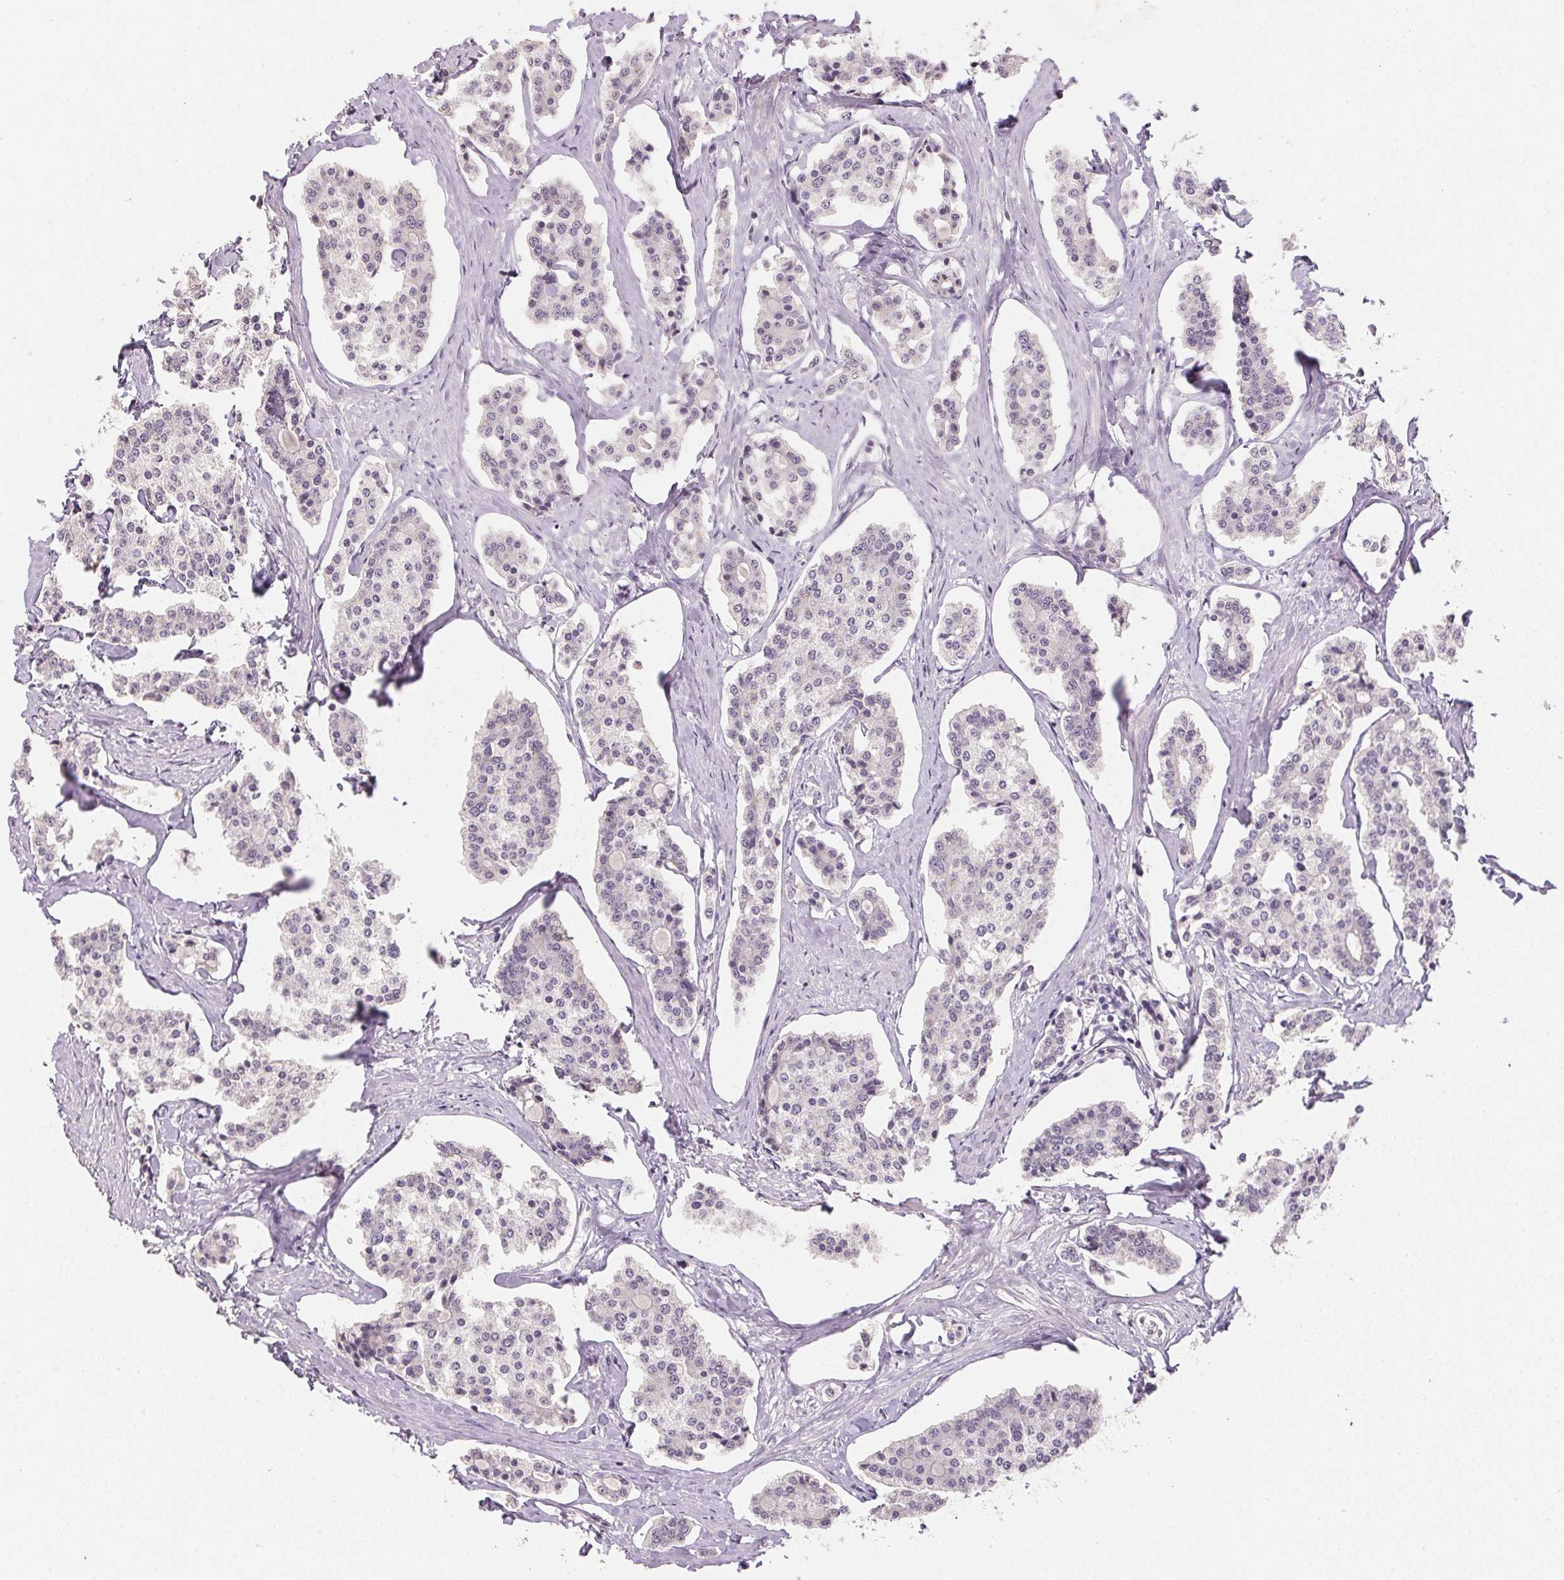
{"staining": {"intensity": "negative", "quantity": "none", "location": "none"}, "tissue": "carcinoid", "cell_type": "Tumor cells", "image_type": "cancer", "snomed": [{"axis": "morphology", "description": "Carcinoid, malignant, NOS"}, {"axis": "topography", "description": "Small intestine"}], "caption": "Carcinoid (malignant) stained for a protein using immunohistochemistry (IHC) demonstrates no positivity tumor cells.", "gene": "POLR3G", "patient": {"sex": "female", "age": 65}}